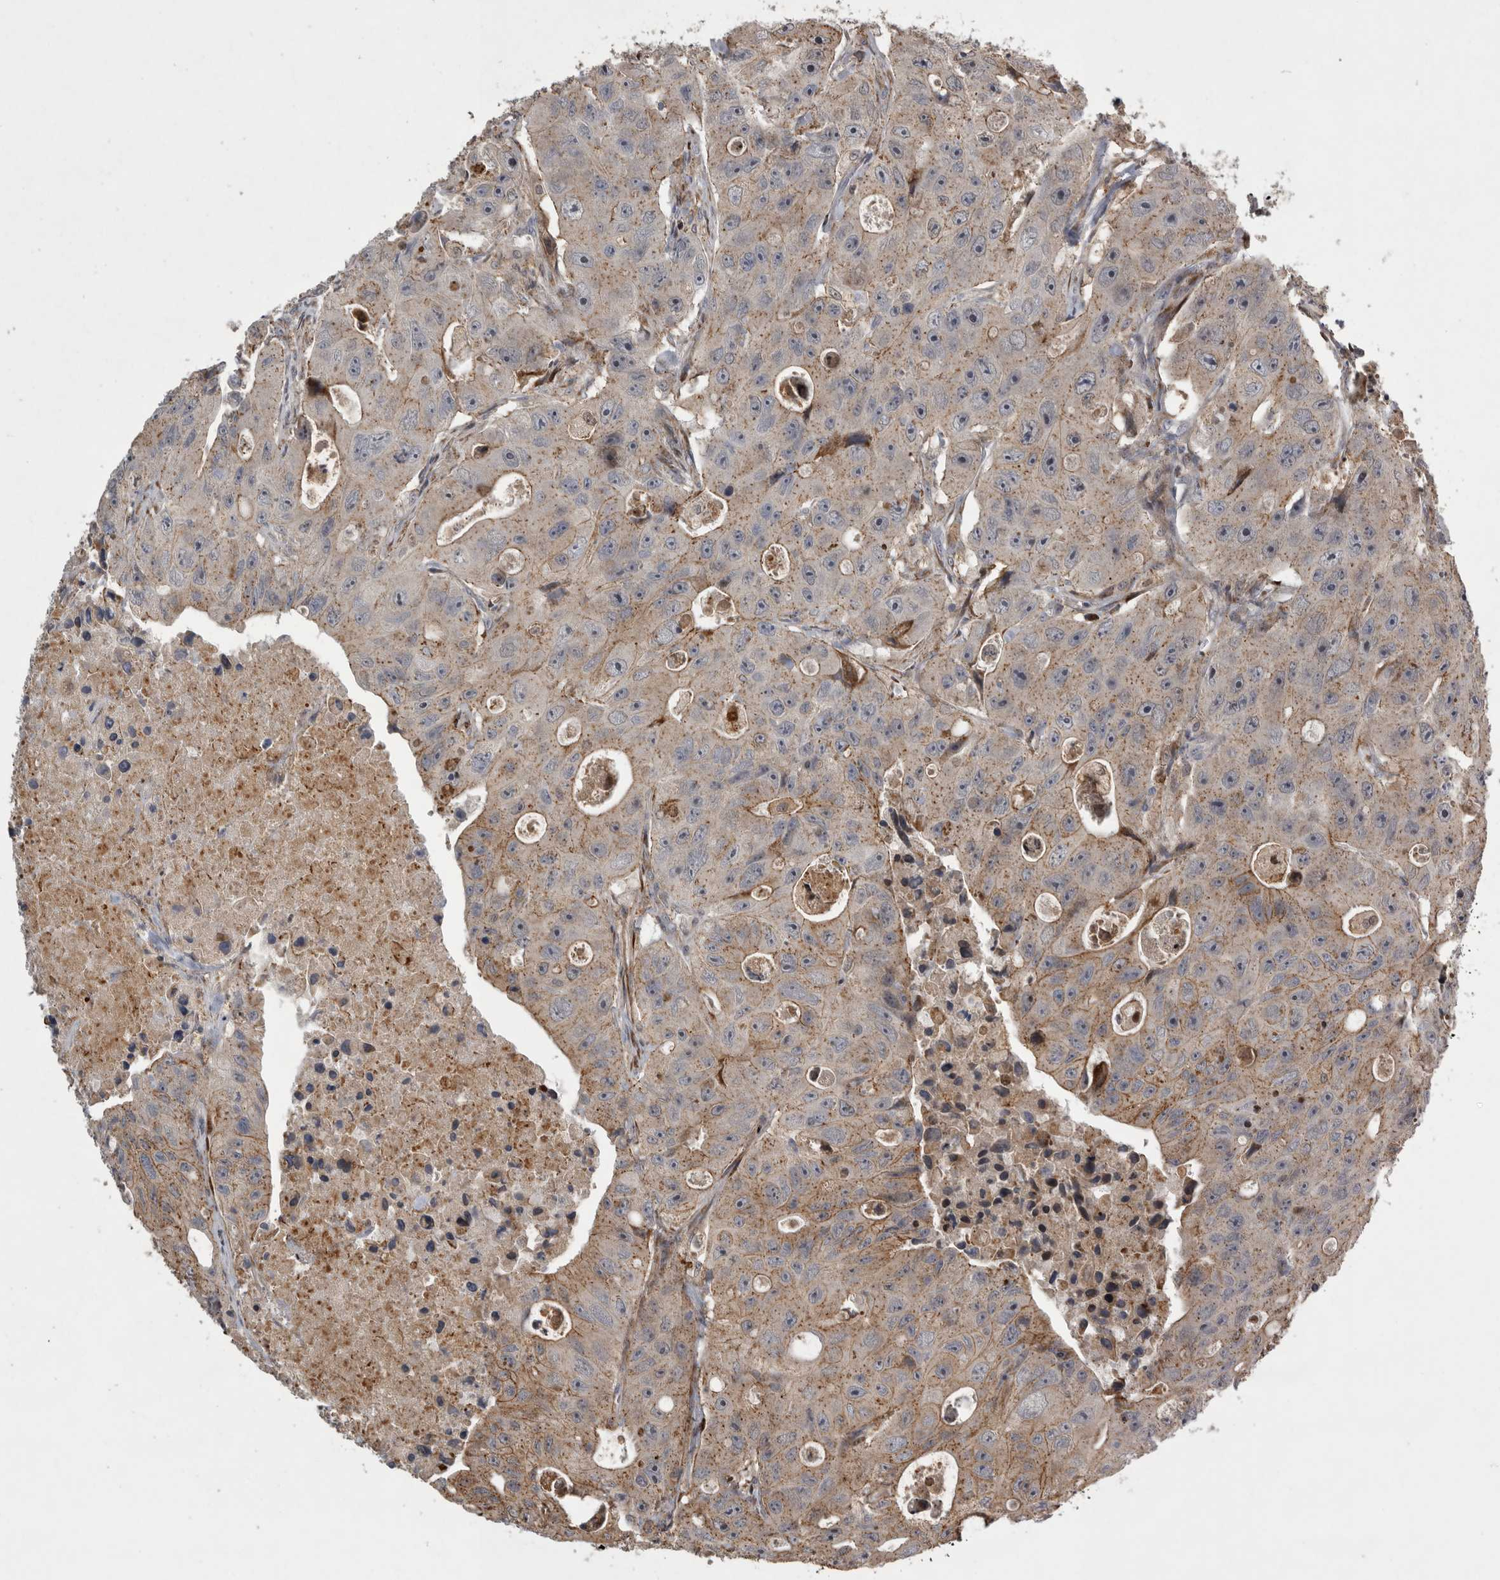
{"staining": {"intensity": "weak", "quantity": ">75%", "location": "cytoplasmic/membranous"}, "tissue": "colorectal cancer", "cell_type": "Tumor cells", "image_type": "cancer", "snomed": [{"axis": "morphology", "description": "Adenocarcinoma, NOS"}, {"axis": "topography", "description": "Colon"}], "caption": "Immunohistochemical staining of adenocarcinoma (colorectal) exhibits low levels of weak cytoplasmic/membranous protein expression in approximately >75% of tumor cells. Immunohistochemistry (ihc) stains the protein of interest in brown and the nuclei are stained blue.", "gene": "MPDZ", "patient": {"sex": "female", "age": 46}}